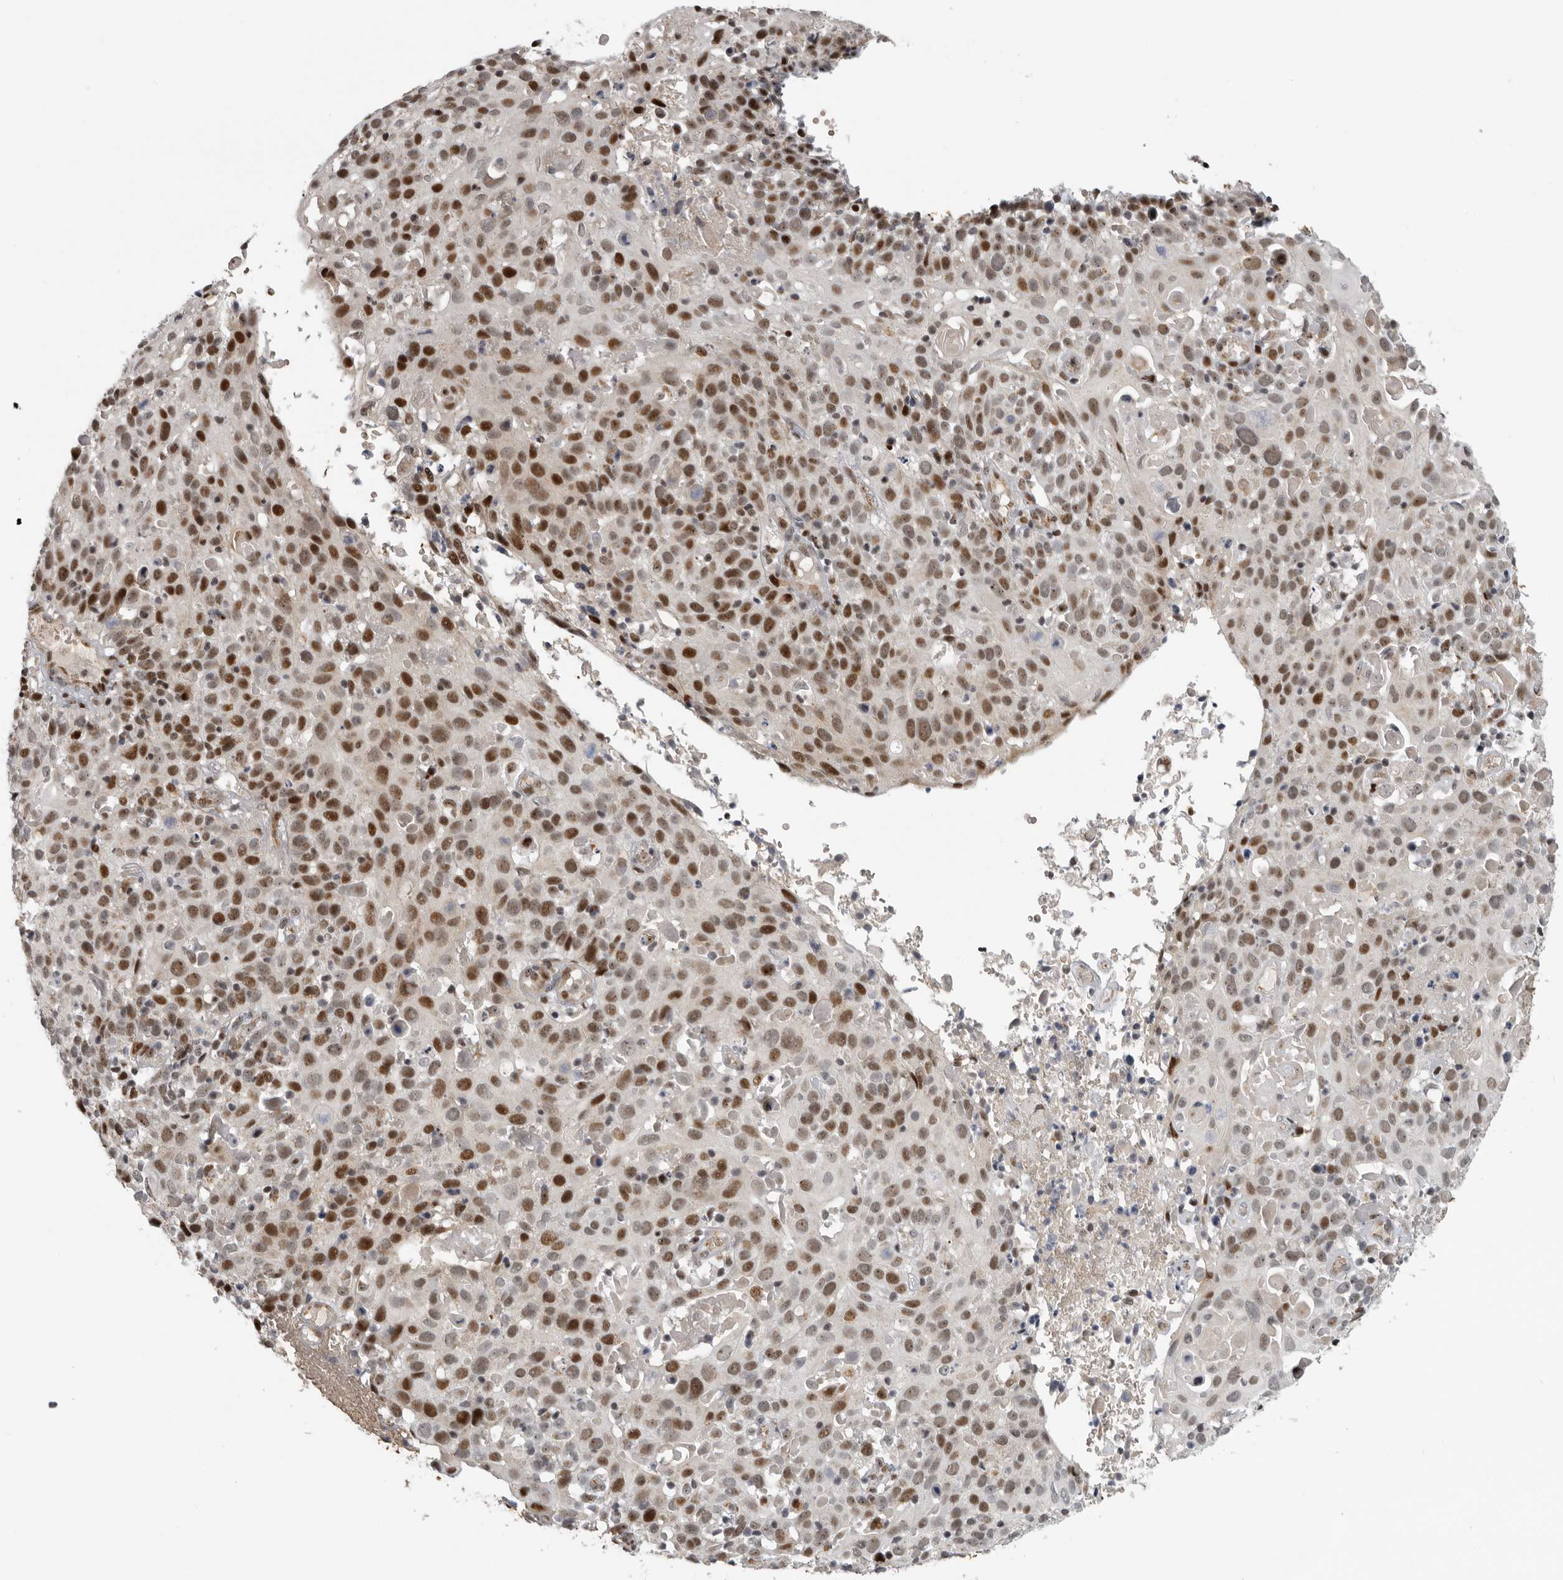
{"staining": {"intensity": "moderate", "quantity": "25%-75%", "location": "nuclear"}, "tissue": "cervical cancer", "cell_type": "Tumor cells", "image_type": "cancer", "snomed": [{"axis": "morphology", "description": "Squamous cell carcinoma, NOS"}, {"axis": "topography", "description": "Cervix"}], "caption": "IHC micrograph of cervical squamous cell carcinoma stained for a protein (brown), which displays medium levels of moderate nuclear positivity in approximately 25%-75% of tumor cells.", "gene": "PCMTD1", "patient": {"sex": "female", "age": 74}}